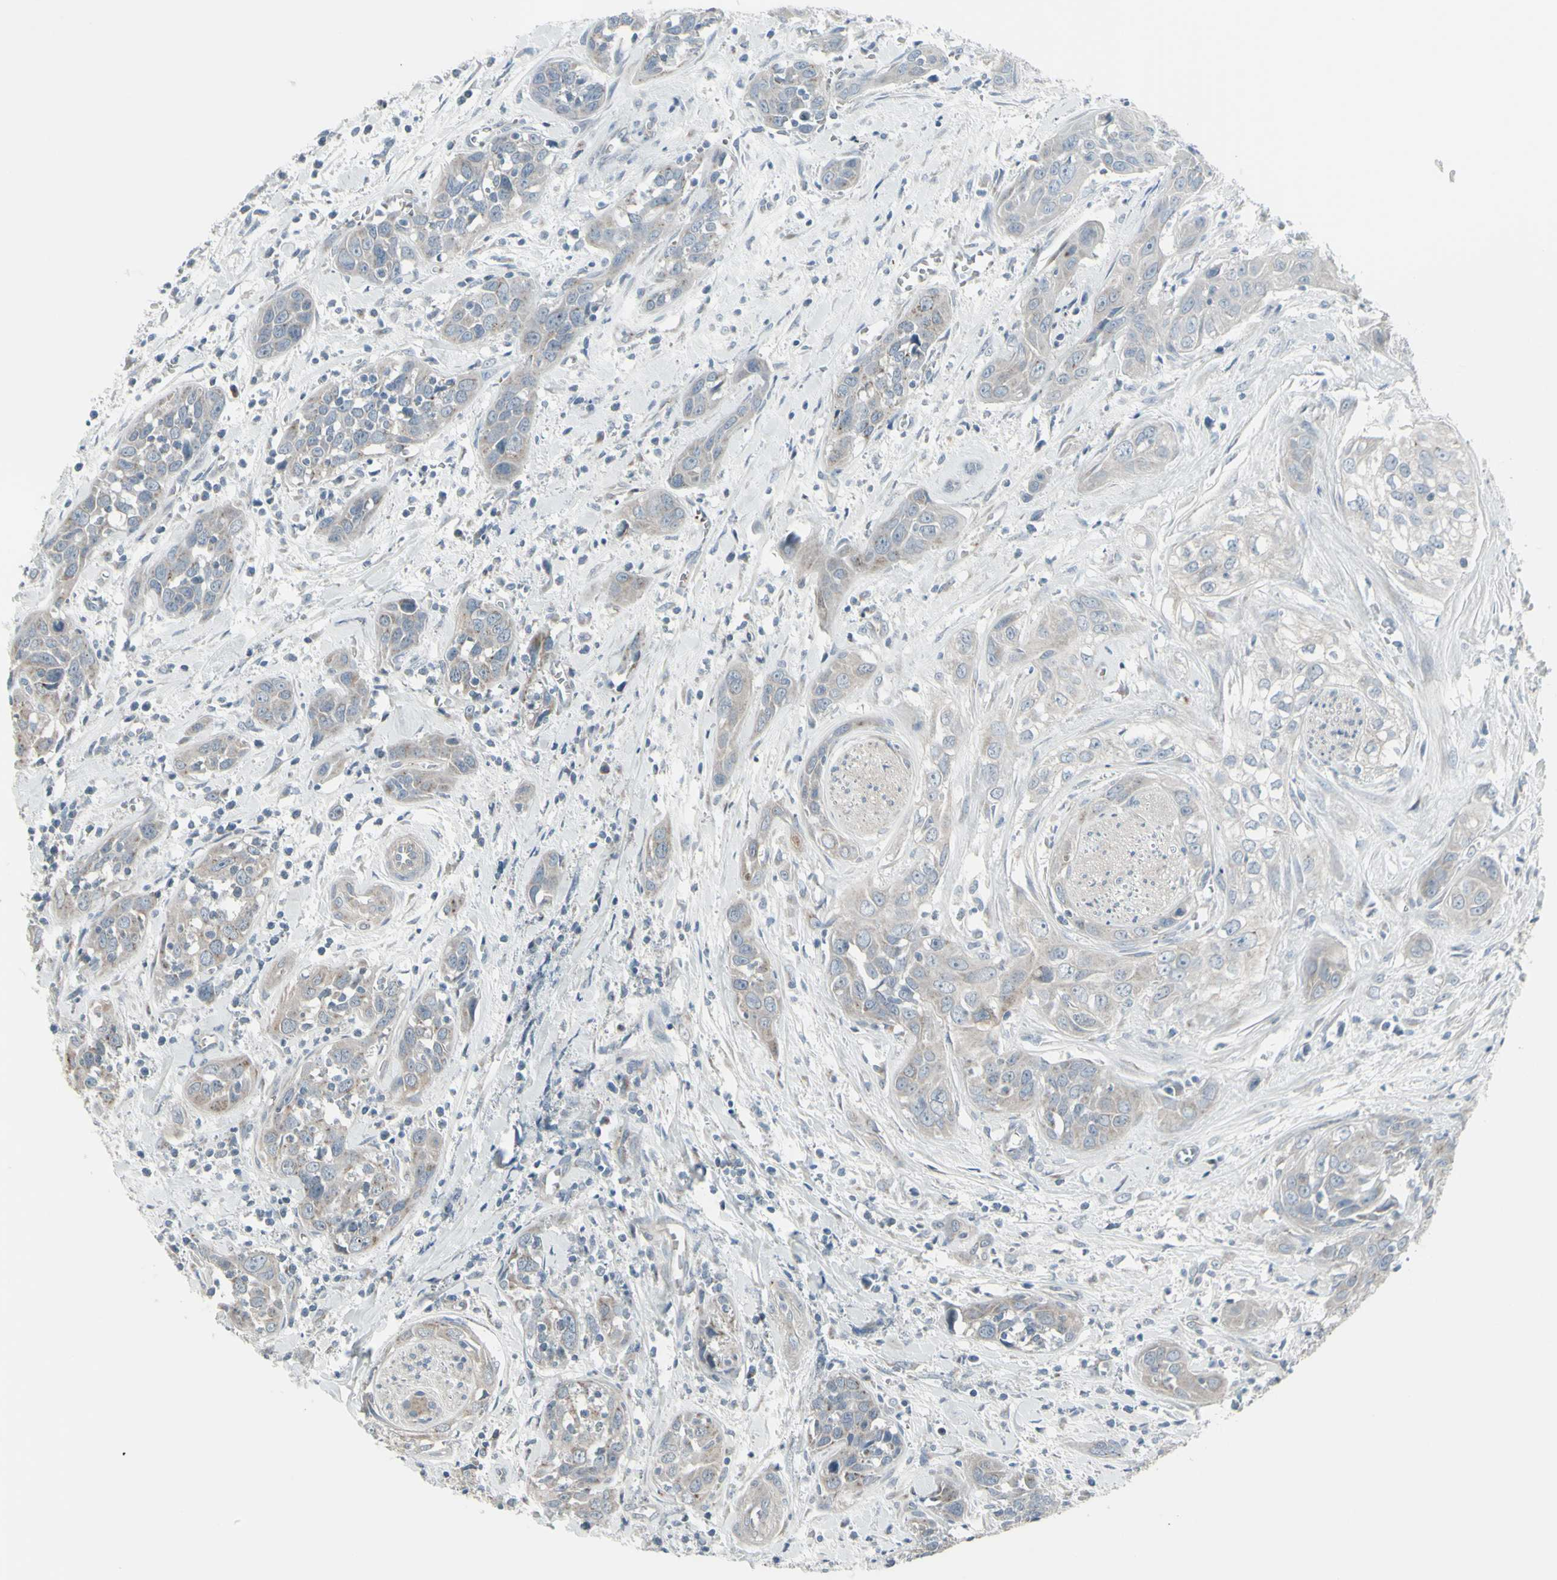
{"staining": {"intensity": "weak", "quantity": "25%-75%", "location": "cytoplasmic/membranous"}, "tissue": "head and neck cancer", "cell_type": "Tumor cells", "image_type": "cancer", "snomed": [{"axis": "morphology", "description": "Squamous cell carcinoma, NOS"}, {"axis": "topography", "description": "Oral tissue"}, {"axis": "topography", "description": "Head-Neck"}], "caption": "Protein expression analysis of head and neck cancer displays weak cytoplasmic/membranous staining in approximately 25%-75% of tumor cells. The protein of interest is shown in brown color, while the nuclei are stained blue.", "gene": "CD79B", "patient": {"sex": "female", "age": 50}}